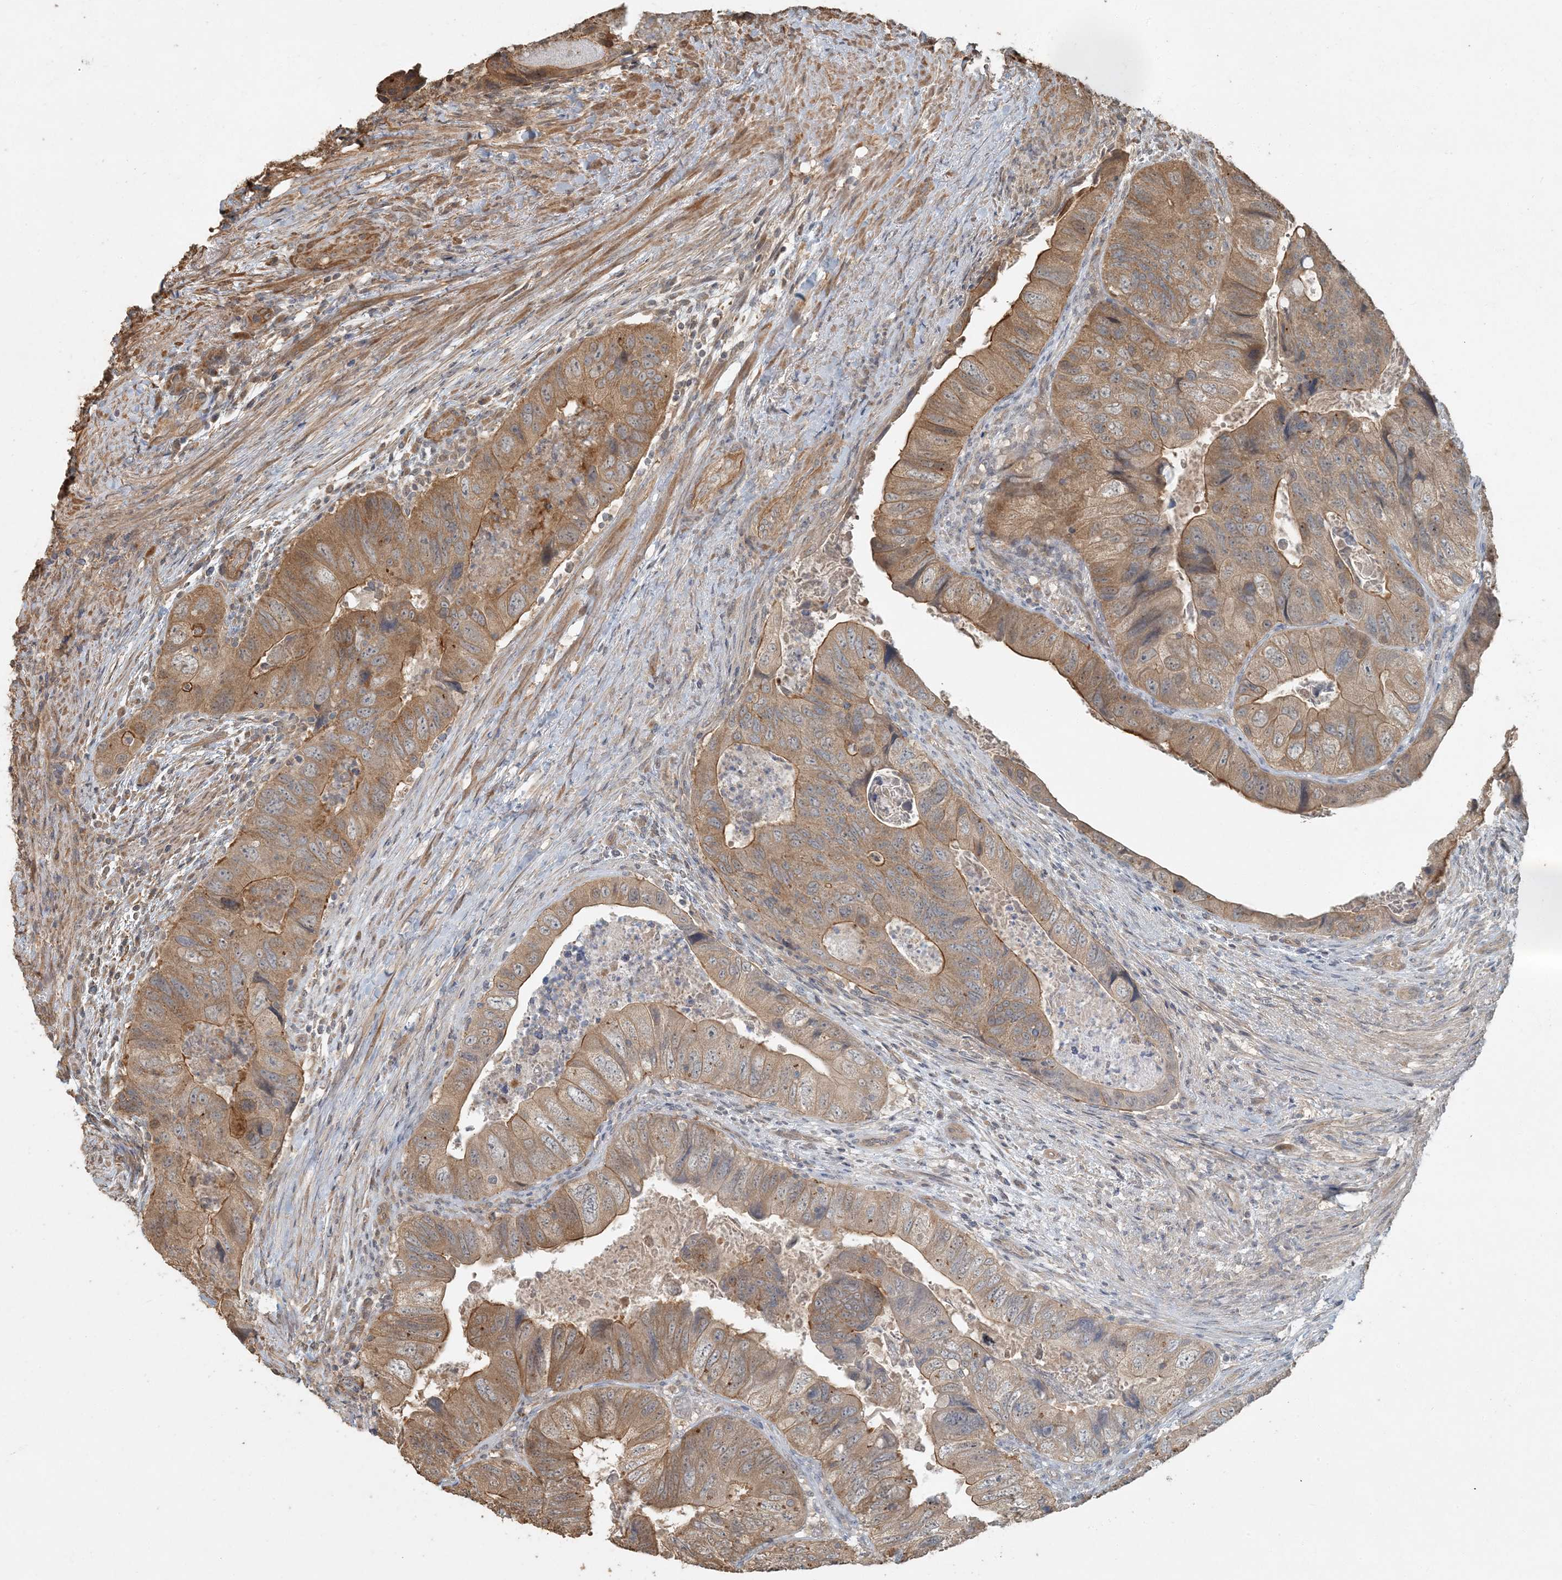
{"staining": {"intensity": "moderate", "quantity": ">75%", "location": "cytoplasmic/membranous"}, "tissue": "colorectal cancer", "cell_type": "Tumor cells", "image_type": "cancer", "snomed": [{"axis": "morphology", "description": "Adenocarcinoma, NOS"}, {"axis": "topography", "description": "Rectum"}], "caption": "Immunohistochemistry image of neoplastic tissue: human colorectal cancer (adenocarcinoma) stained using IHC exhibits medium levels of moderate protein expression localized specifically in the cytoplasmic/membranous of tumor cells, appearing as a cytoplasmic/membranous brown color.", "gene": "AK9", "patient": {"sex": "male", "age": 63}}